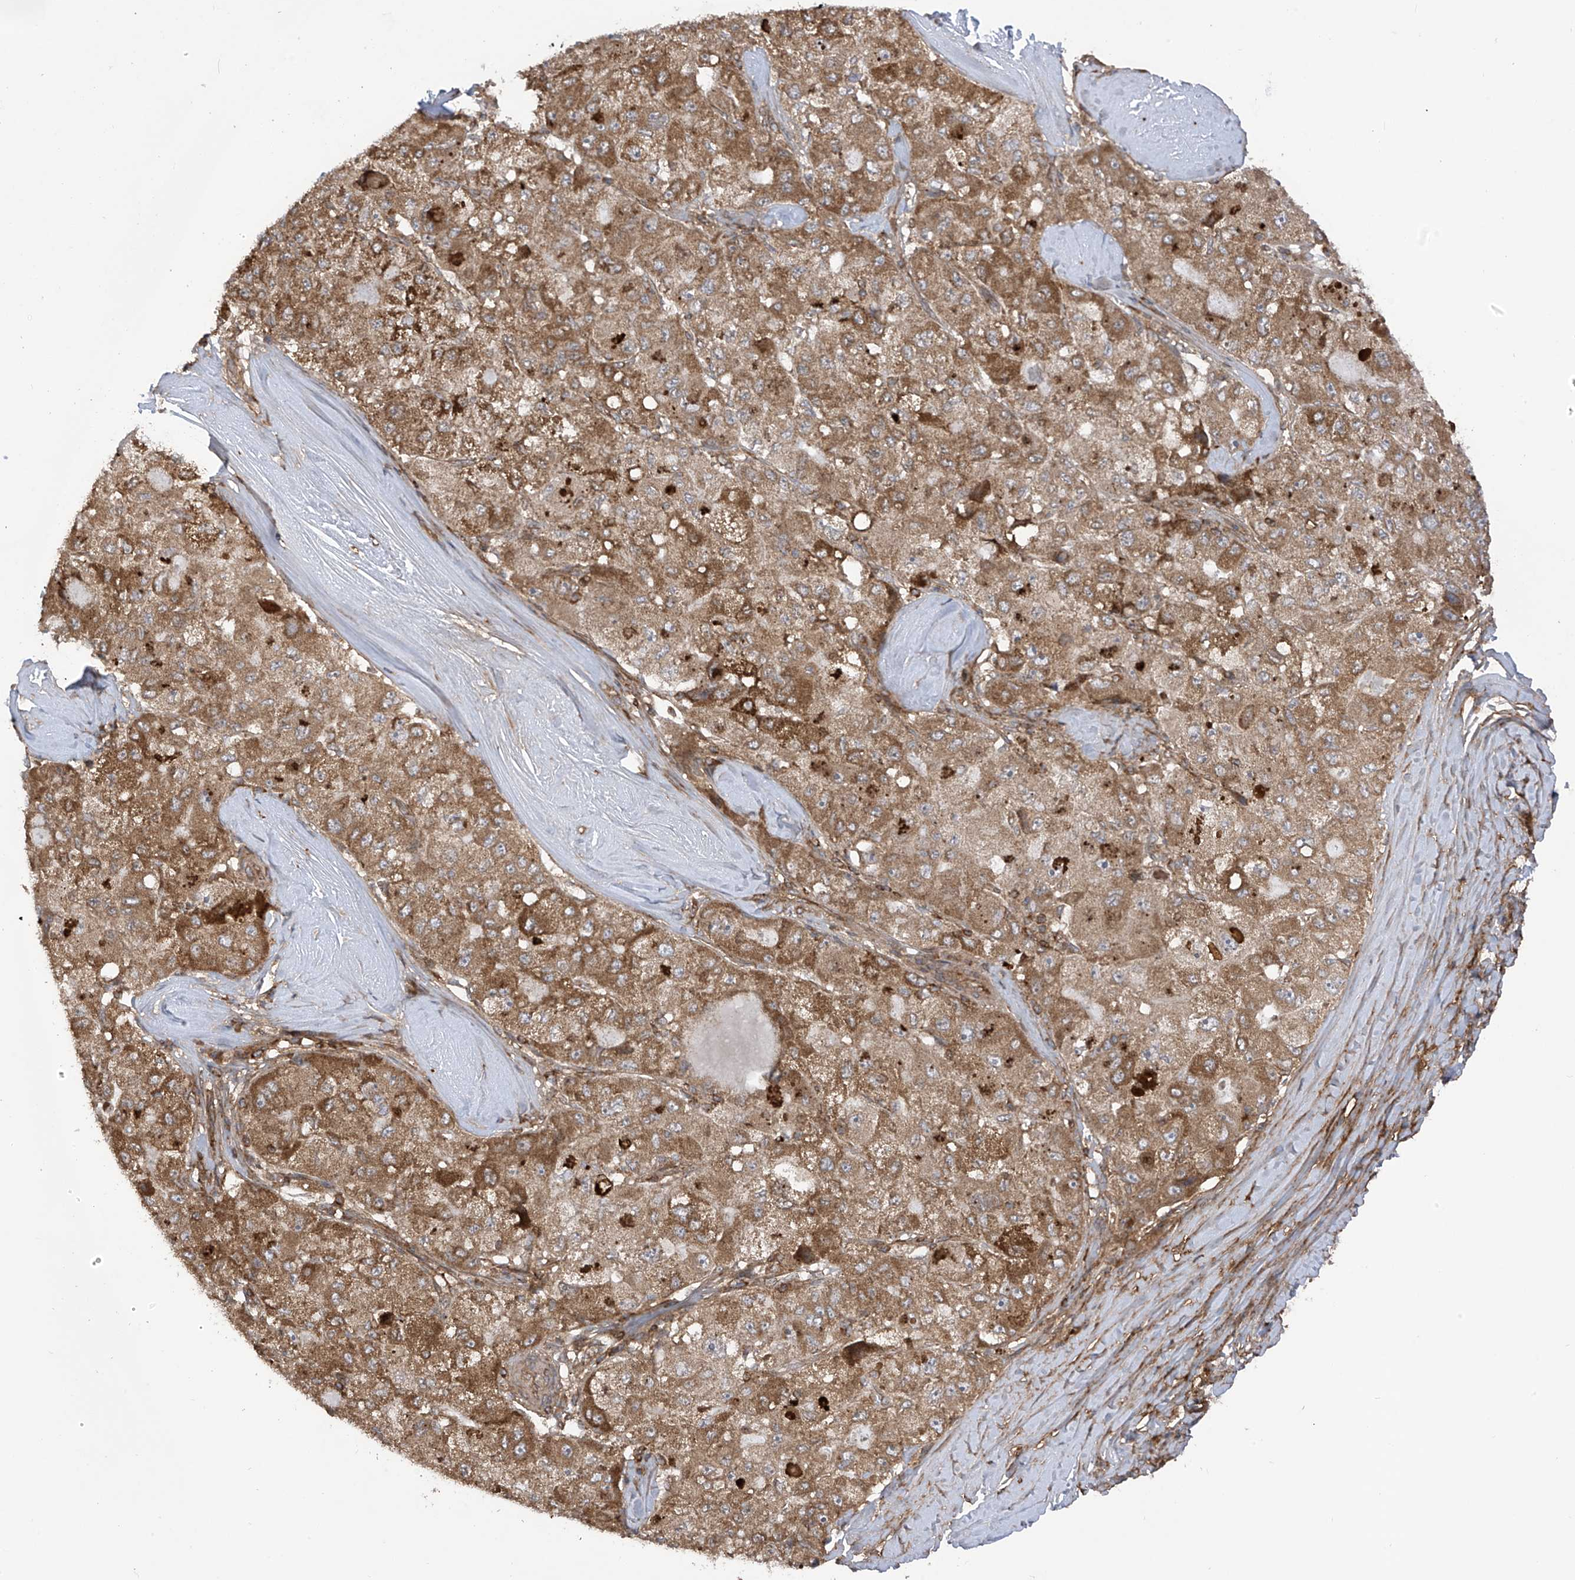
{"staining": {"intensity": "moderate", "quantity": ">75%", "location": "cytoplasmic/membranous"}, "tissue": "liver cancer", "cell_type": "Tumor cells", "image_type": "cancer", "snomed": [{"axis": "morphology", "description": "Carcinoma, Hepatocellular, NOS"}, {"axis": "topography", "description": "Liver"}], "caption": "The image reveals staining of liver cancer, revealing moderate cytoplasmic/membranous protein positivity (brown color) within tumor cells.", "gene": "REPS1", "patient": {"sex": "male", "age": 80}}